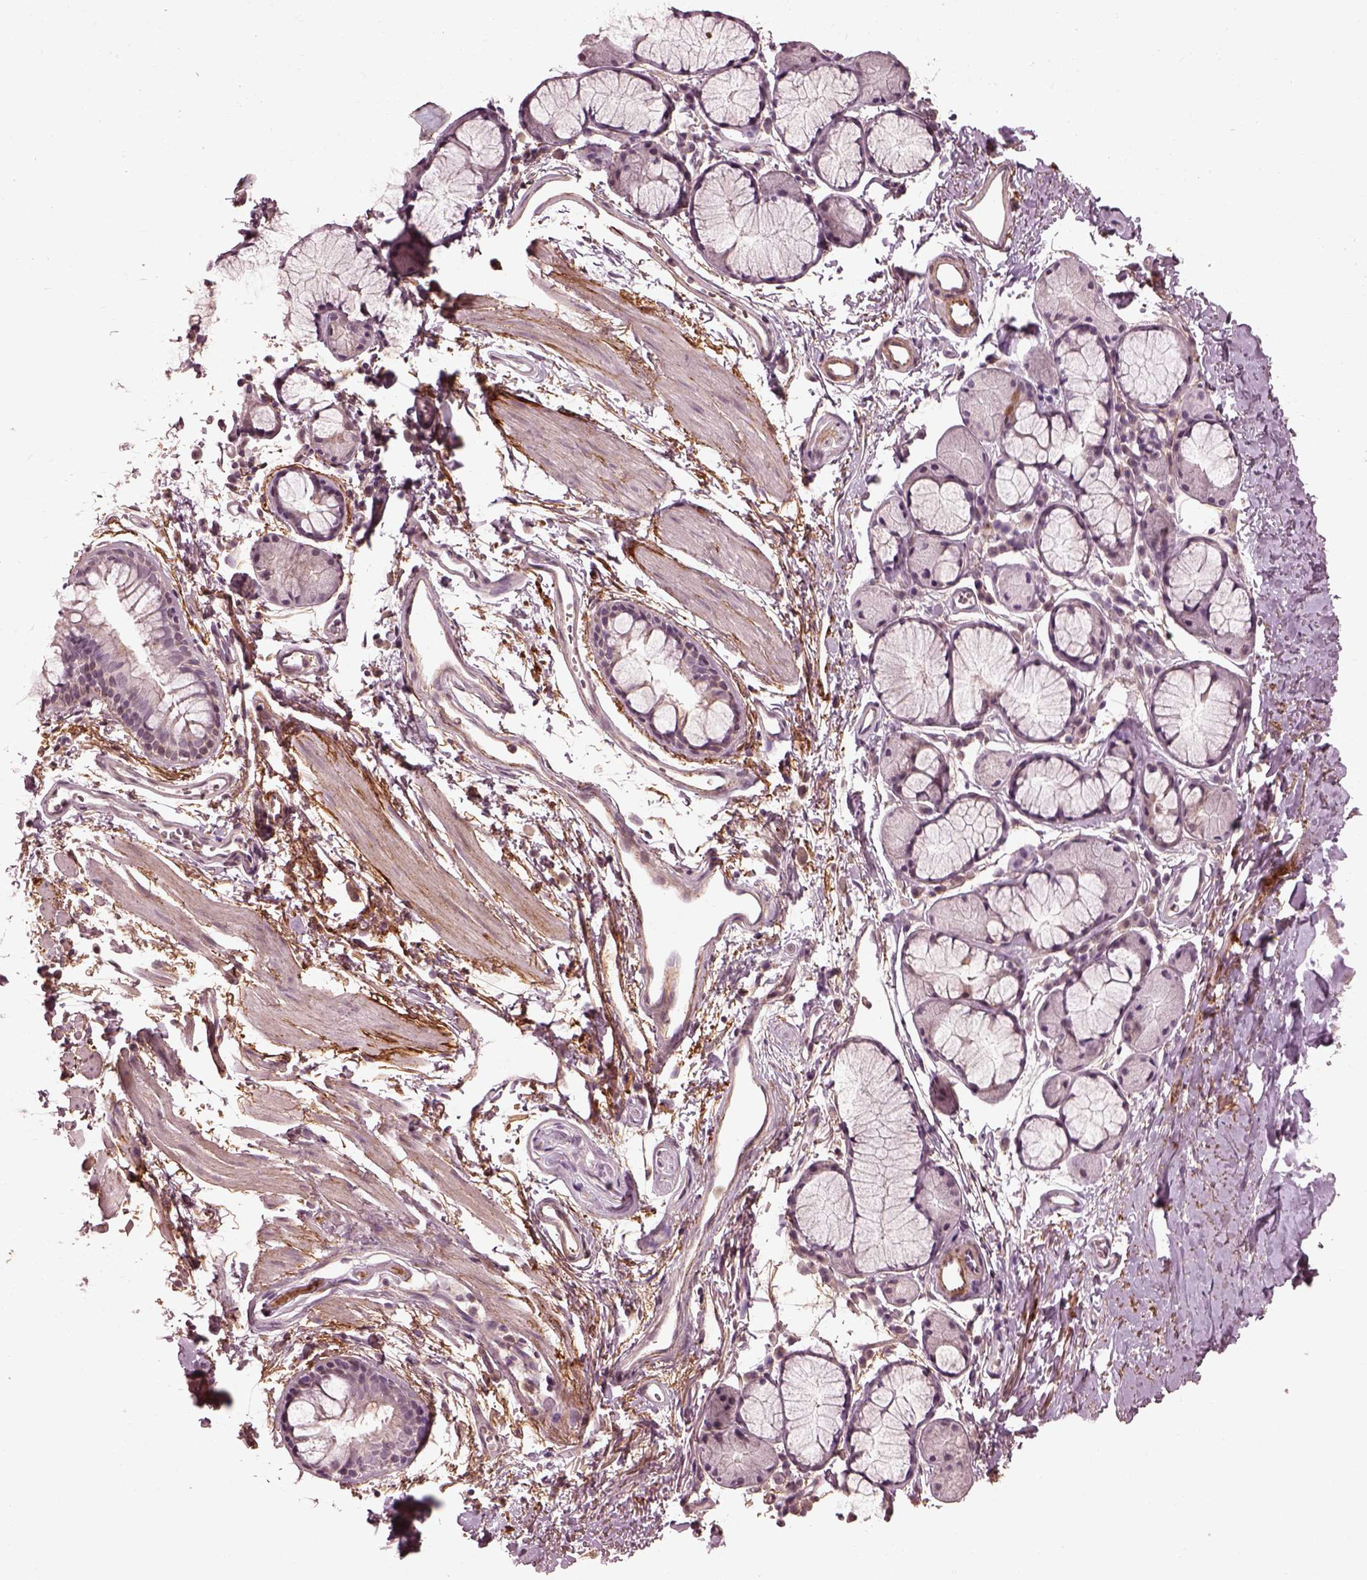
{"staining": {"intensity": "negative", "quantity": "none", "location": "none"}, "tissue": "soft tissue", "cell_type": "Chondrocytes", "image_type": "normal", "snomed": [{"axis": "morphology", "description": "Normal tissue, NOS"}, {"axis": "topography", "description": "Cartilage tissue"}, {"axis": "topography", "description": "Bronchus"}], "caption": "Human soft tissue stained for a protein using immunohistochemistry (IHC) shows no expression in chondrocytes.", "gene": "EFEMP1", "patient": {"sex": "female", "age": 79}}